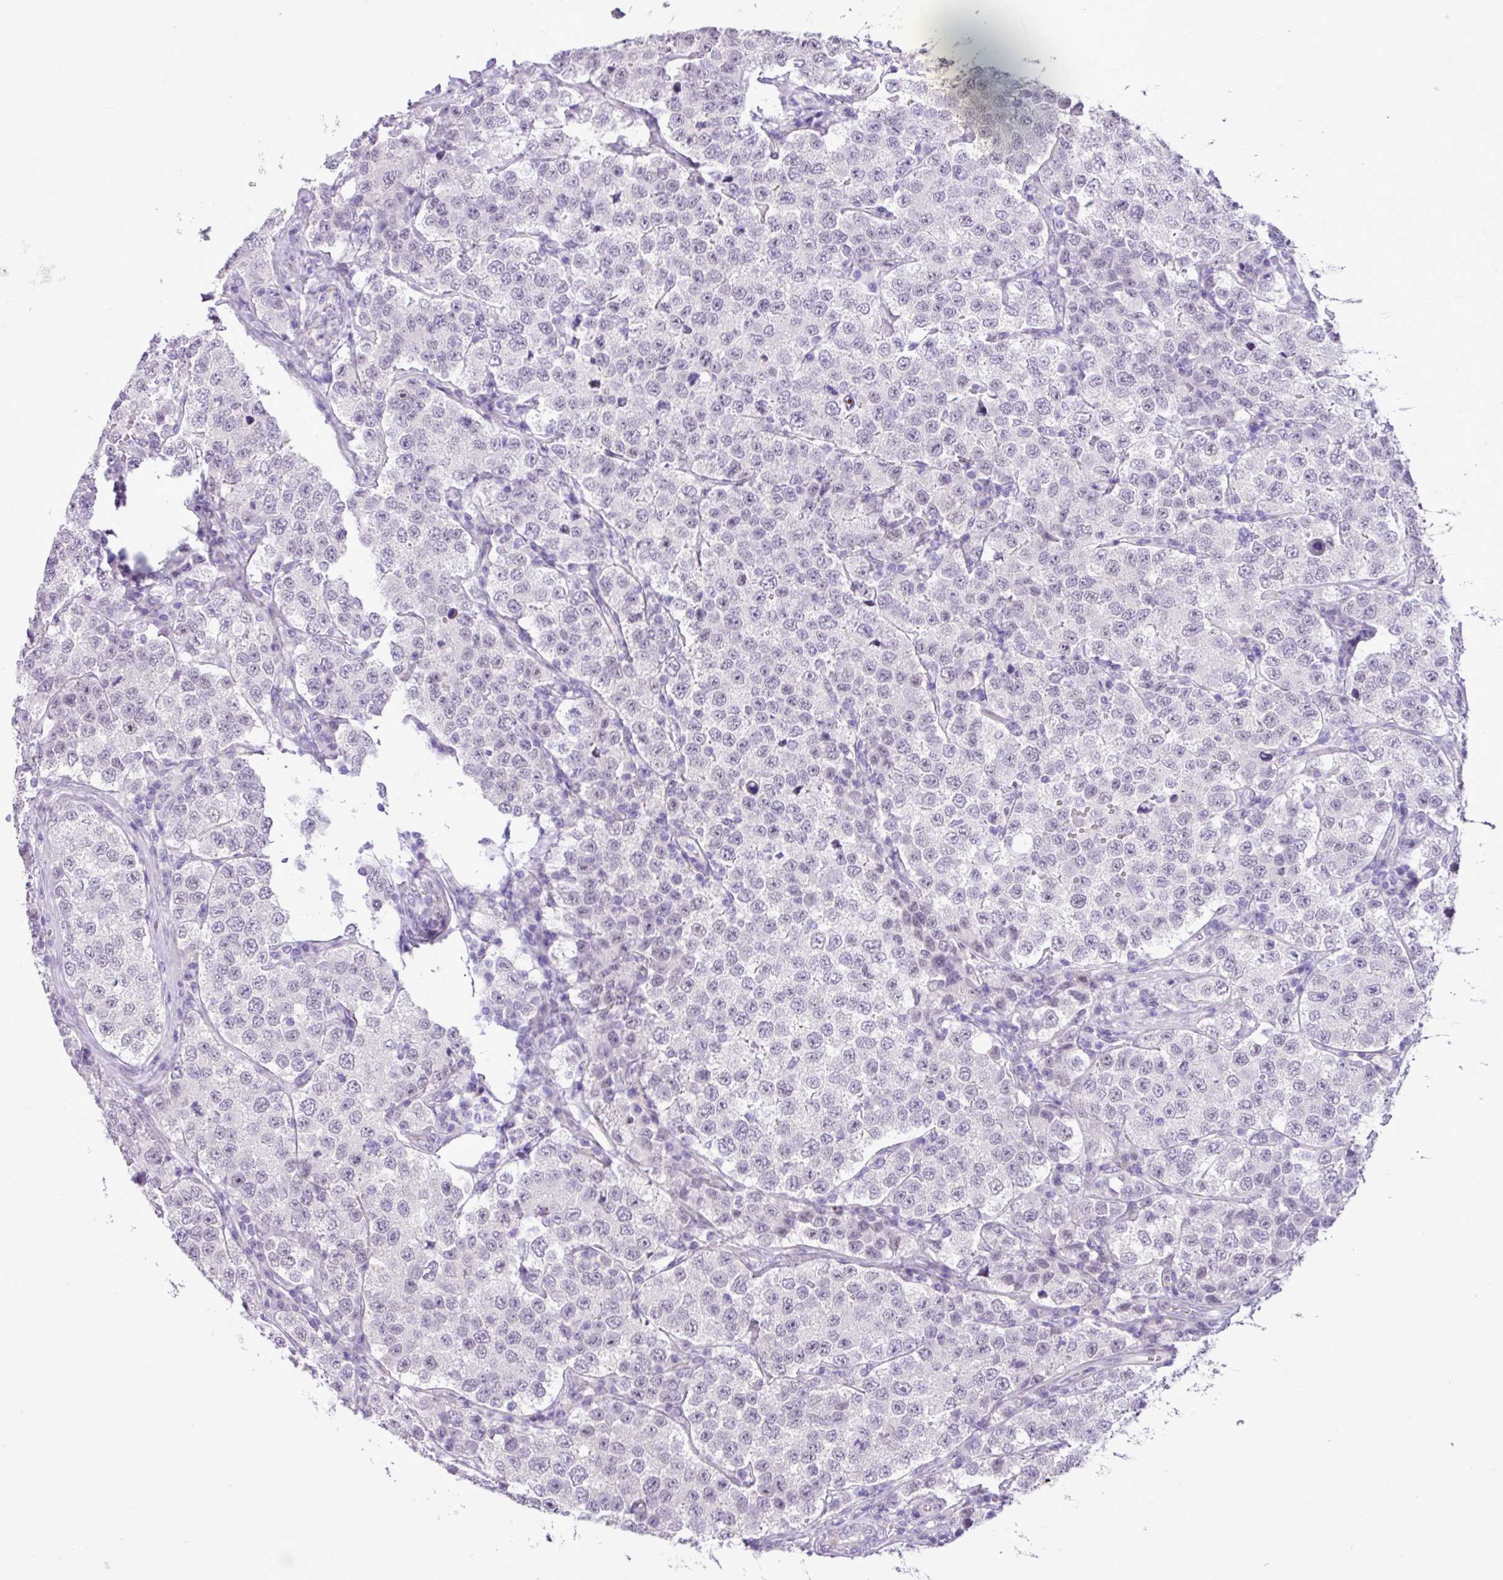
{"staining": {"intensity": "negative", "quantity": "none", "location": "none"}, "tissue": "testis cancer", "cell_type": "Tumor cells", "image_type": "cancer", "snomed": [{"axis": "morphology", "description": "Seminoma, NOS"}, {"axis": "topography", "description": "Testis"}], "caption": "The micrograph shows no significant expression in tumor cells of seminoma (testis).", "gene": "YLPM1", "patient": {"sex": "male", "age": 34}}